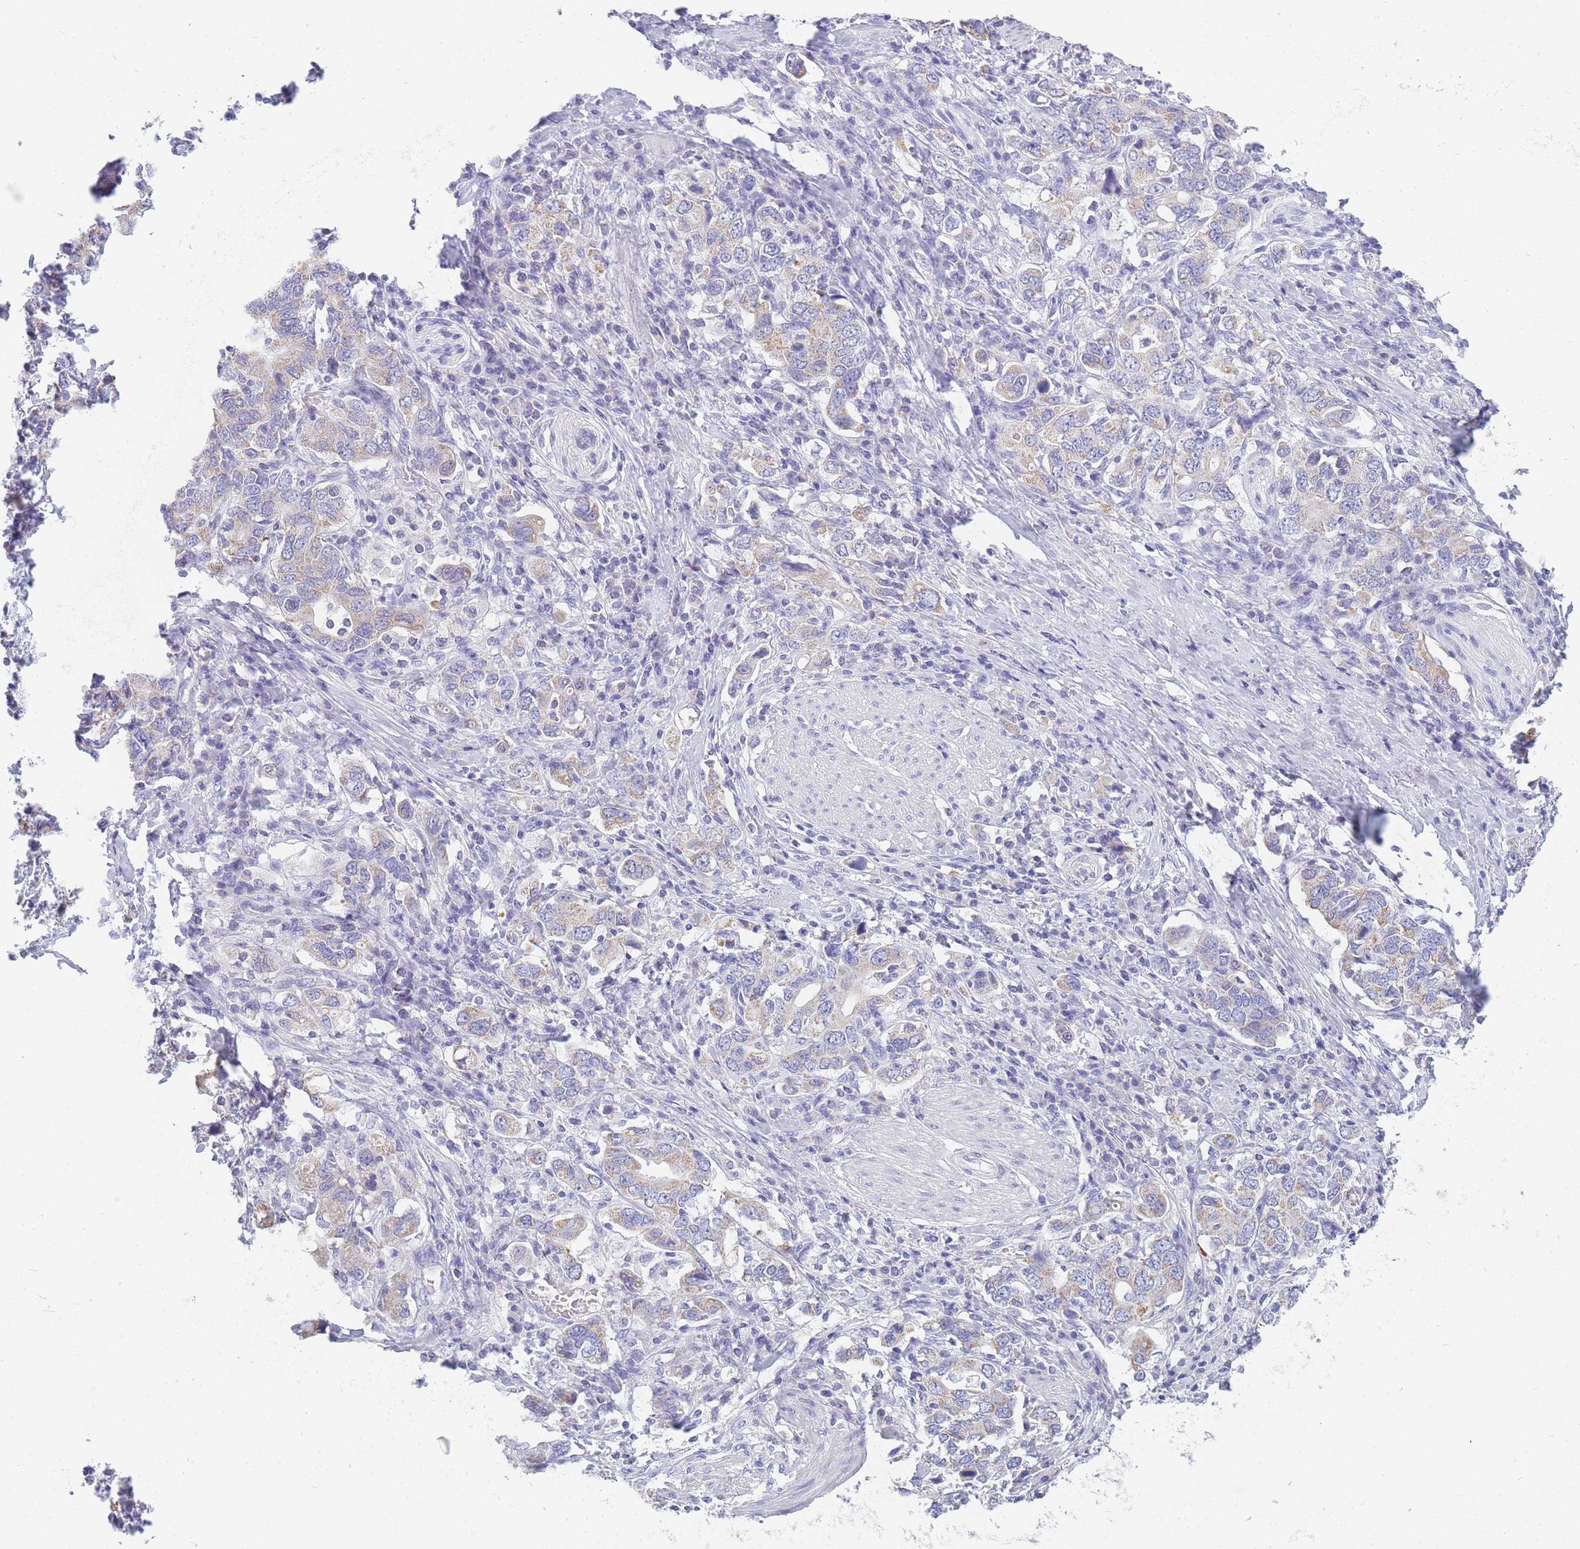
{"staining": {"intensity": "weak", "quantity": "25%-75%", "location": "cytoplasmic/membranous"}, "tissue": "stomach cancer", "cell_type": "Tumor cells", "image_type": "cancer", "snomed": [{"axis": "morphology", "description": "Adenocarcinoma, NOS"}, {"axis": "topography", "description": "Stomach, upper"}, {"axis": "topography", "description": "Stomach"}], "caption": "Immunohistochemistry (IHC) histopathology image of human stomach cancer (adenocarcinoma) stained for a protein (brown), which displays low levels of weak cytoplasmic/membranous positivity in about 25%-75% of tumor cells.", "gene": "DHRS11", "patient": {"sex": "male", "age": 62}}